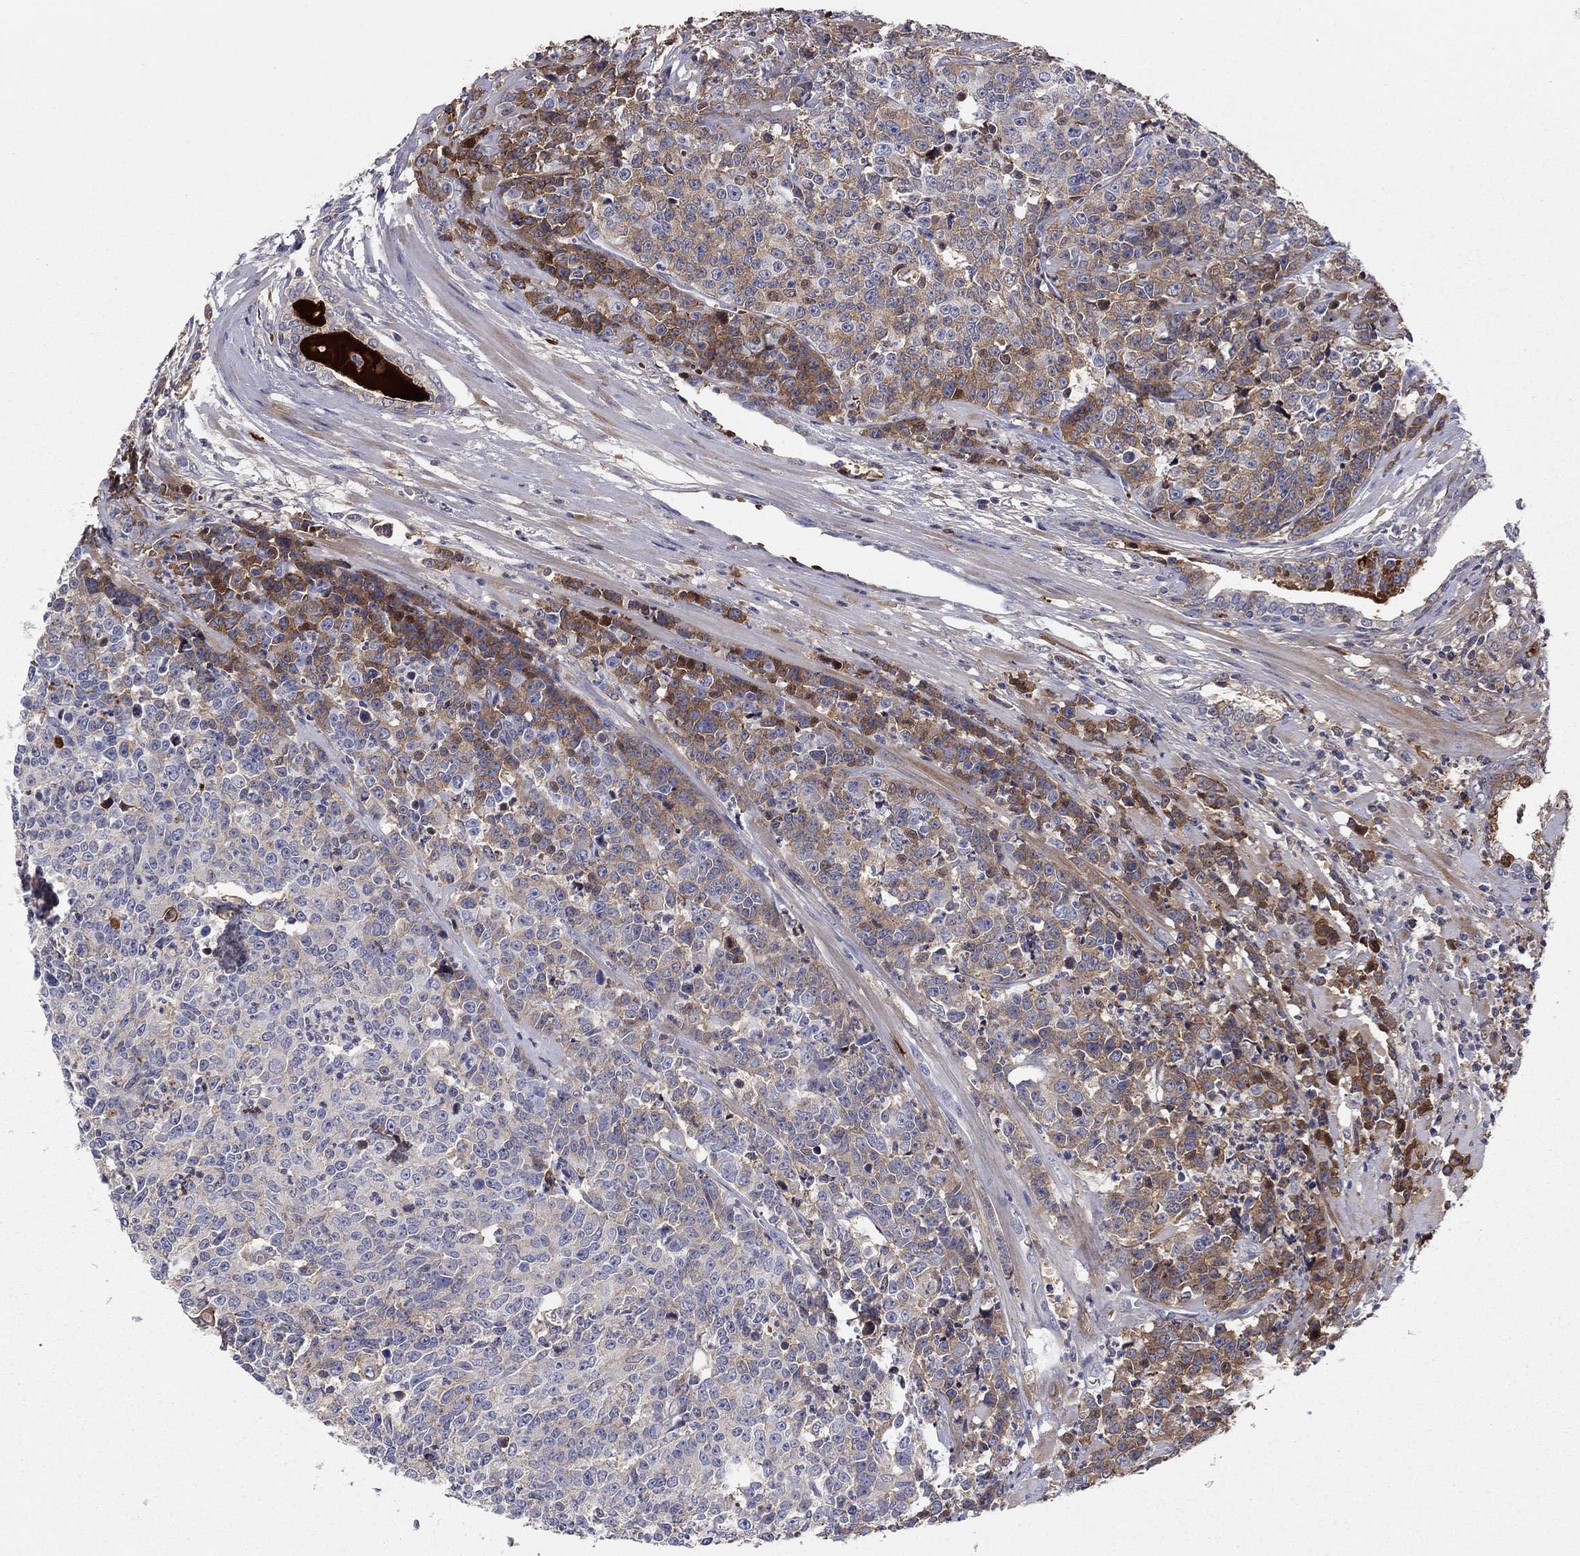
{"staining": {"intensity": "moderate", "quantity": "25%-75%", "location": "cytoplasmic/membranous"}, "tissue": "prostate cancer", "cell_type": "Tumor cells", "image_type": "cancer", "snomed": [{"axis": "morphology", "description": "Adenocarcinoma, NOS"}, {"axis": "topography", "description": "Prostate"}], "caption": "Immunohistochemical staining of adenocarcinoma (prostate) shows medium levels of moderate cytoplasmic/membranous positivity in approximately 25%-75% of tumor cells.", "gene": "HPX", "patient": {"sex": "male", "age": 67}}